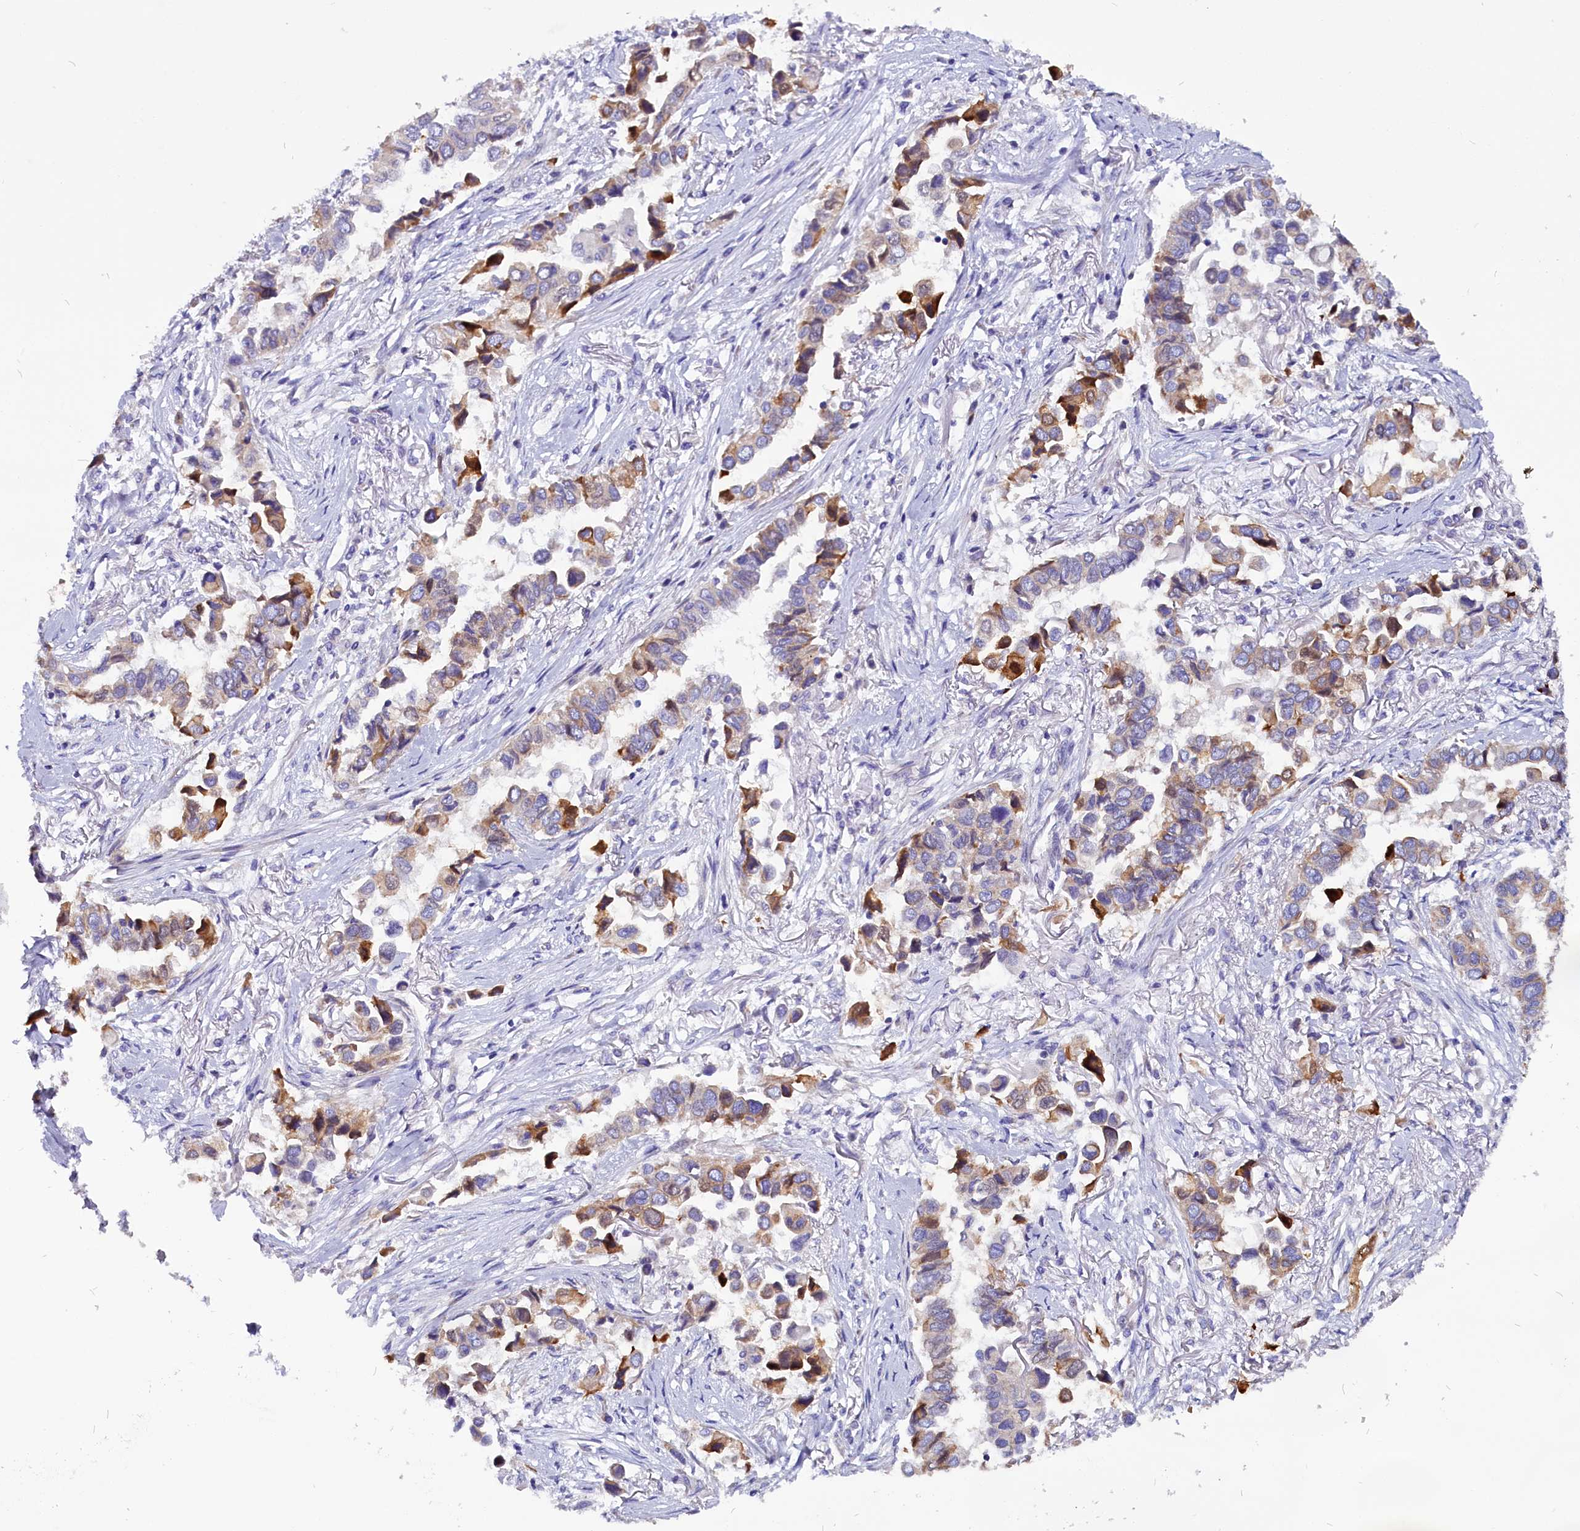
{"staining": {"intensity": "weak", "quantity": "<25%", "location": "cytoplasmic/membranous"}, "tissue": "lung cancer", "cell_type": "Tumor cells", "image_type": "cancer", "snomed": [{"axis": "morphology", "description": "Adenocarcinoma, NOS"}, {"axis": "topography", "description": "Lung"}], "caption": "Lung cancer (adenocarcinoma) stained for a protein using immunohistochemistry displays no expression tumor cells.", "gene": "CEP170", "patient": {"sex": "female", "age": 76}}